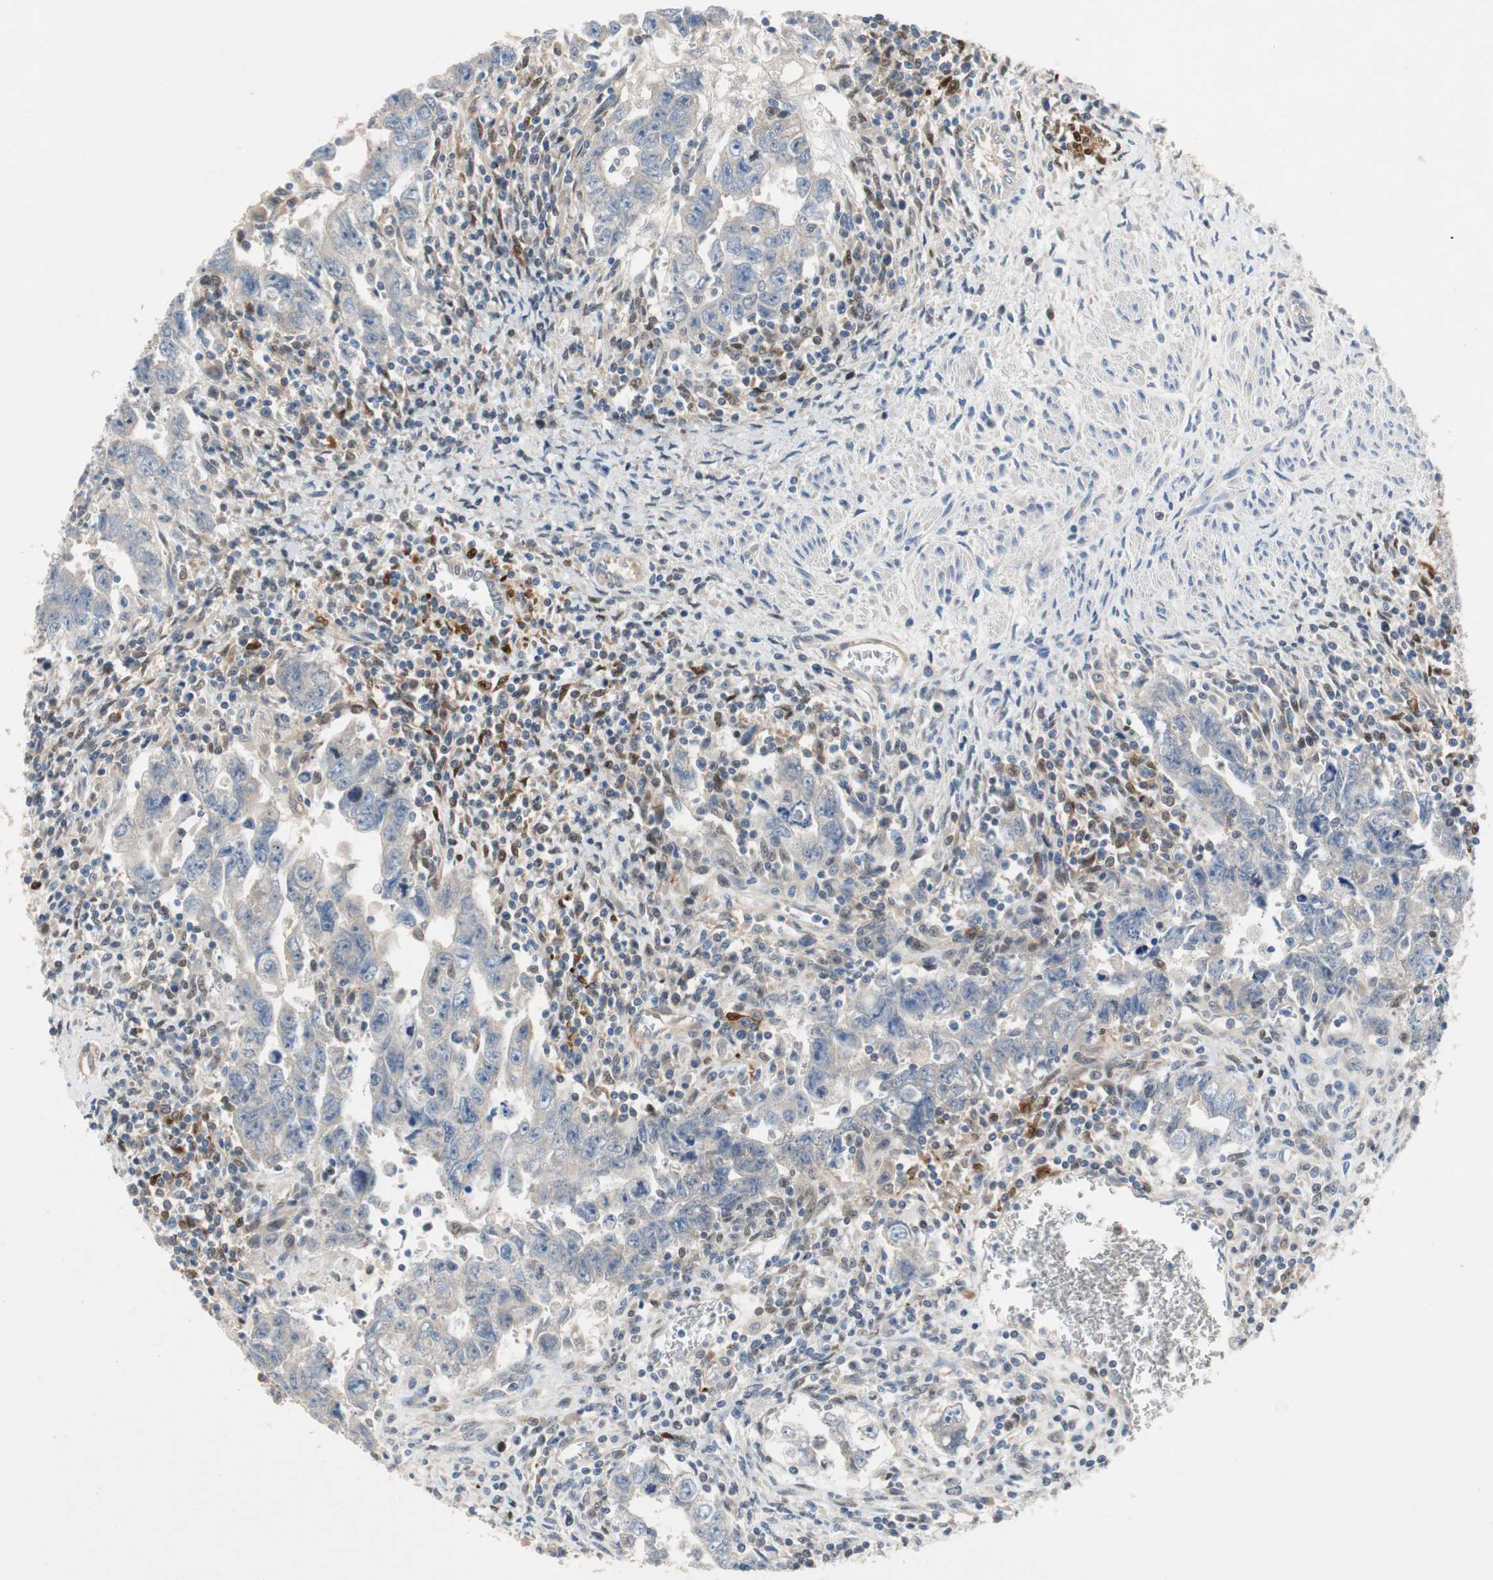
{"staining": {"intensity": "negative", "quantity": "none", "location": "none"}, "tissue": "testis cancer", "cell_type": "Tumor cells", "image_type": "cancer", "snomed": [{"axis": "morphology", "description": "Carcinoma, Embryonal, NOS"}, {"axis": "topography", "description": "Testis"}], "caption": "The histopathology image displays no significant staining in tumor cells of embryonal carcinoma (testis). (Immunohistochemistry (ihc), brightfield microscopy, high magnification).", "gene": "RELB", "patient": {"sex": "male", "age": 28}}